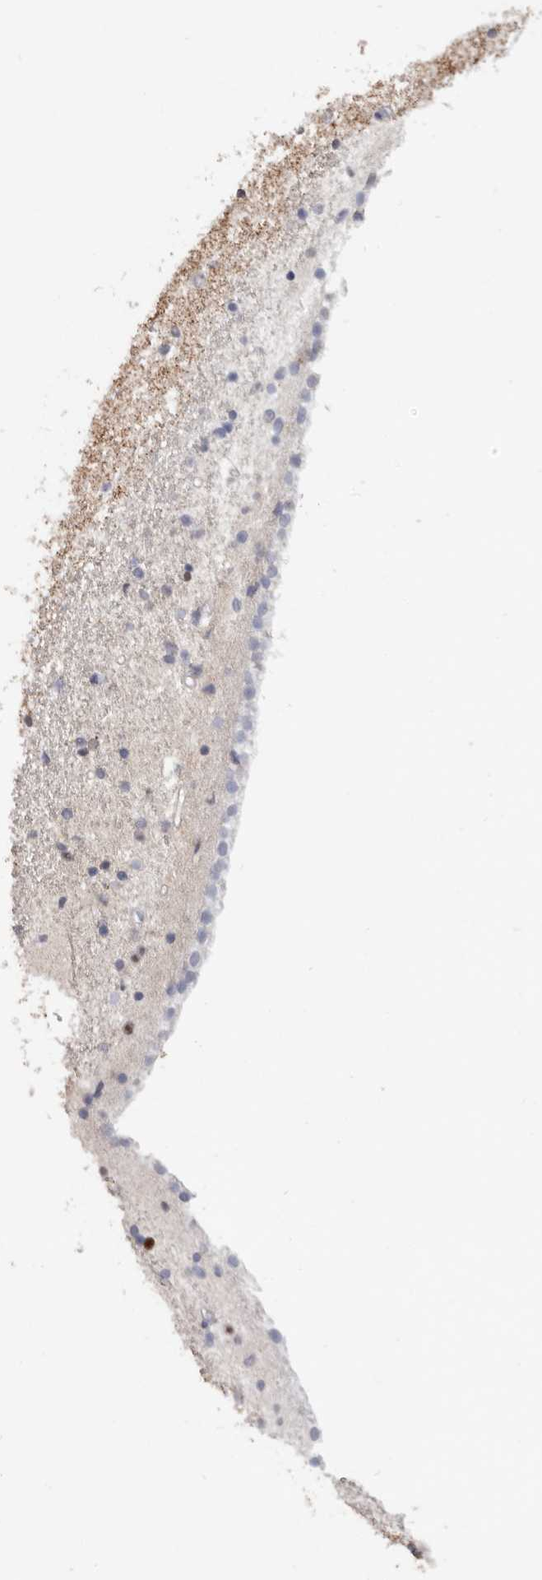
{"staining": {"intensity": "negative", "quantity": "none", "location": "none"}, "tissue": "caudate", "cell_type": "Glial cells", "image_type": "normal", "snomed": [{"axis": "morphology", "description": "Normal tissue, NOS"}, {"axis": "topography", "description": "Lateral ventricle wall"}], "caption": "A high-resolution image shows immunohistochemistry staining of normal caudate, which shows no significant positivity in glial cells.", "gene": "DOP1A", "patient": {"sex": "male", "age": 45}}